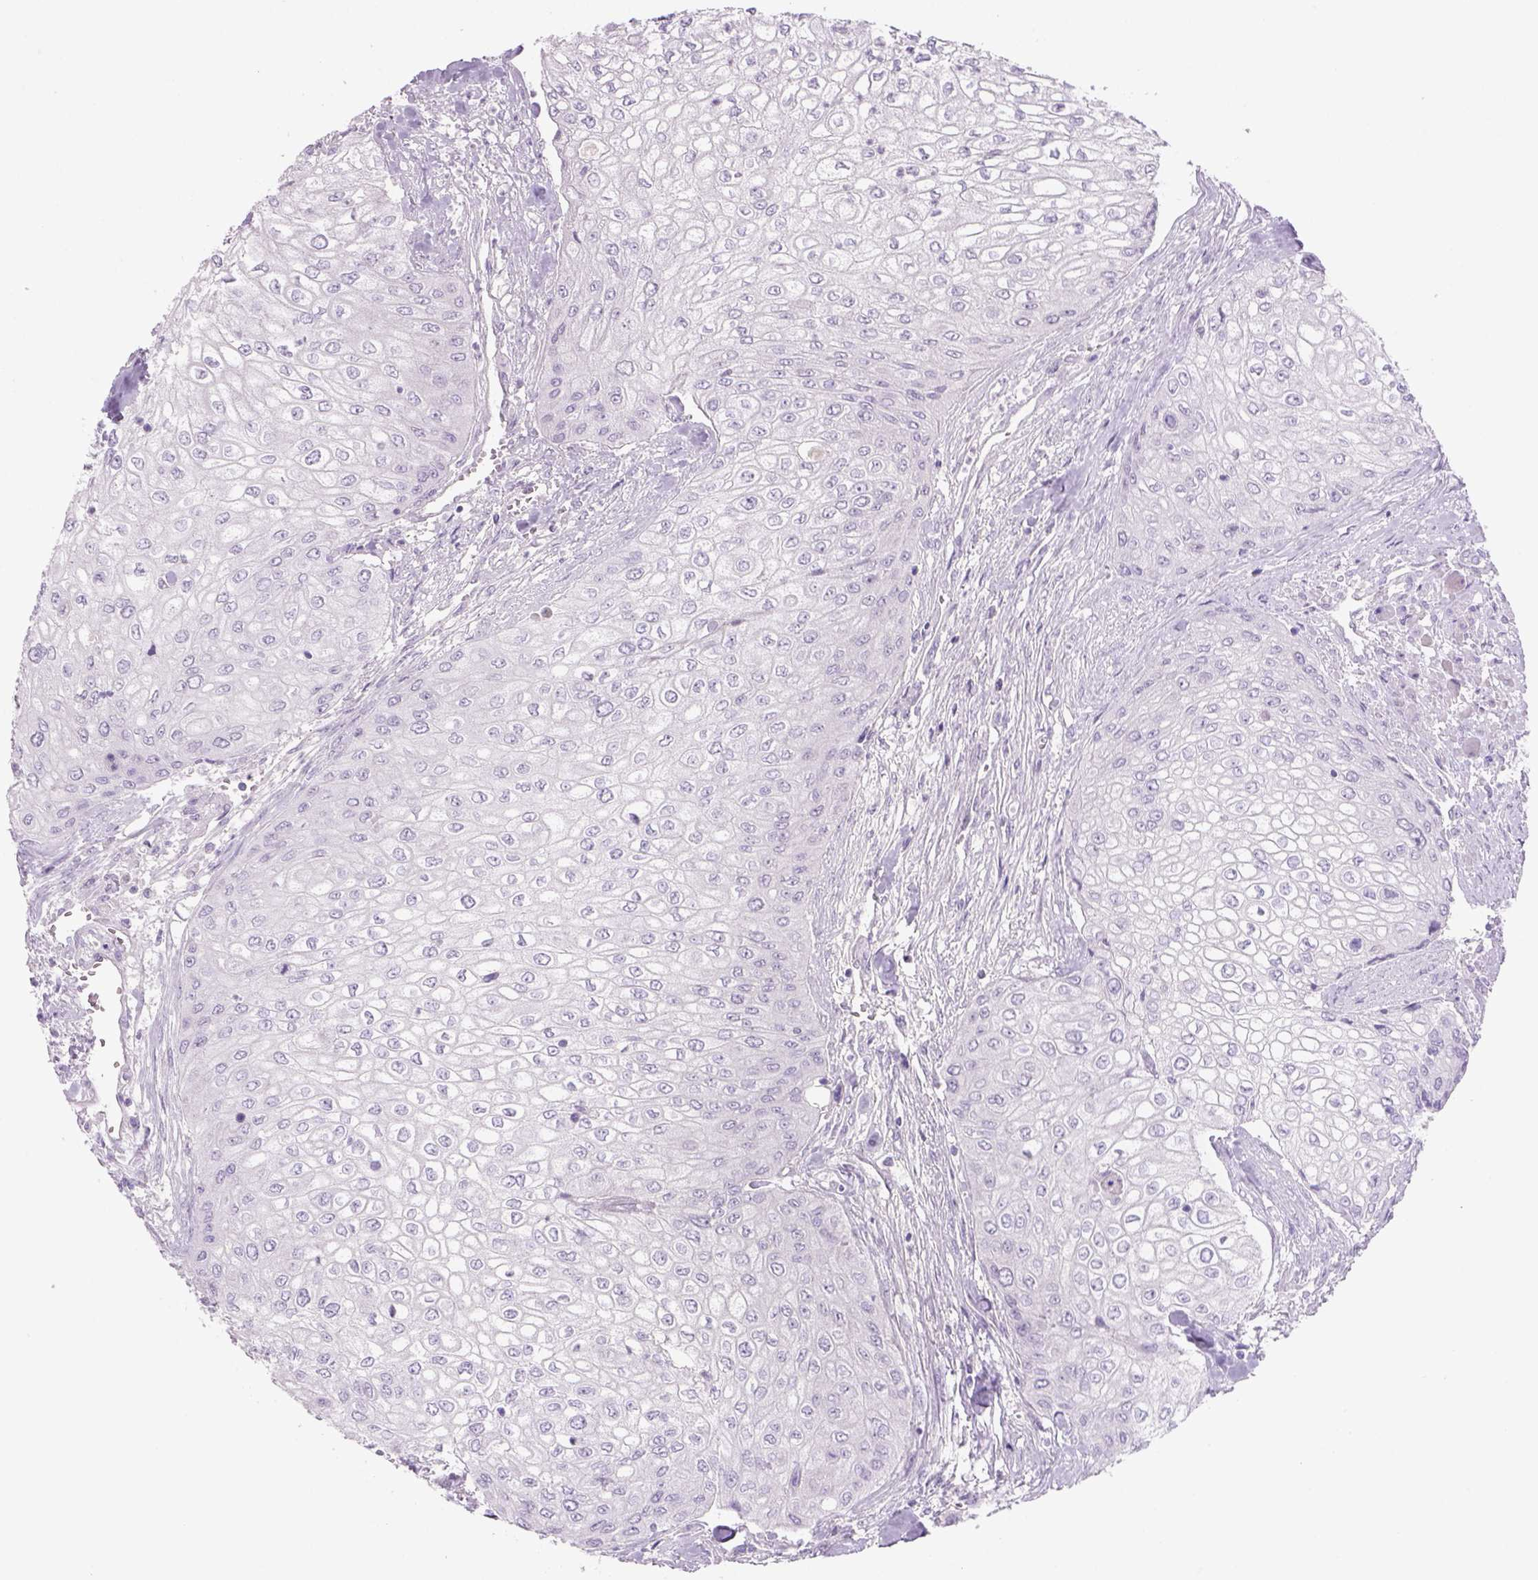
{"staining": {"intensity": "negative", "quantity": "none", "location": "none"}, "tissue": "urothelial cancer", "cell_type": "Tumor cells", "image_type": "cancer", "snomed": [{"axis": "morphology", "description": "Urothelial carcinoma, High grade"}, {"axis": "topography", "description": "Urinary bladder"}], "caption": "Tumor cells are negative for brown protein staining in urothelial carcinoma (high-grade).", "gene": "TENM4", "patient": {"sex": "male", "age": 62}}